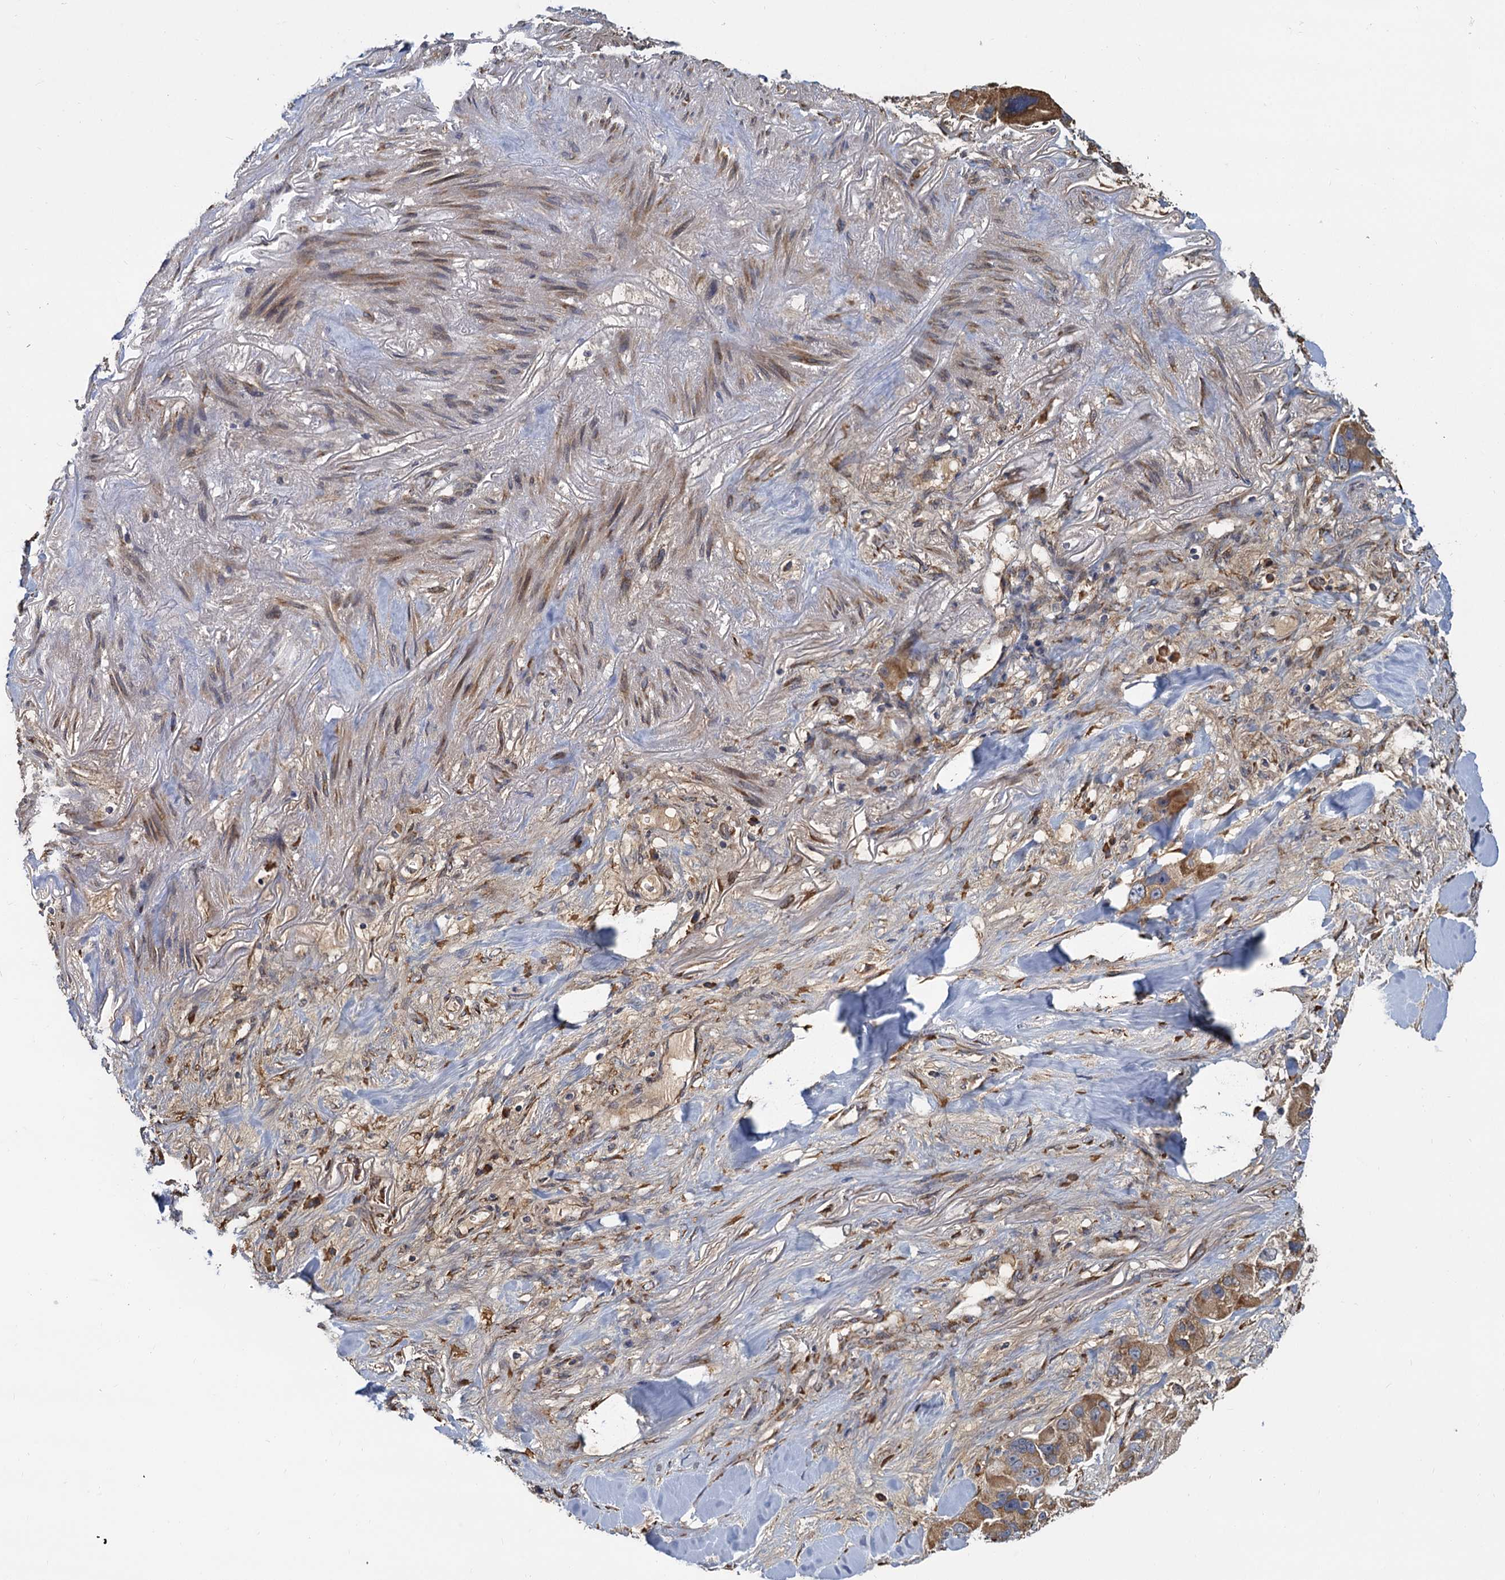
{"staining": {"intensity": "moderate", "quantity": ">75%", "location": "cytoplasmic/membranous"}, "tissue": "lung cancer", "cell_type": "Tumor cells", "image_type": "cancer", "snomed": [{"axis": "morphology", "description": "Adenocarcinoma, NOS"}, {"axis": "topography", "description": "Lung"}], "caption": "Immunohistochemistry (IHC) micrograph of neoplastic tissue: lung cancer (adenocarcinoma) stained using immunohistochemistry shows medium levels of moderate protein expression localized specifically in the cytoplasmic/membranous of tumor cells, appearing as a cytoplasmic/membranous brown color.", "gene": "LRRC51", "patient": {"sex": "female", "age": 54}}